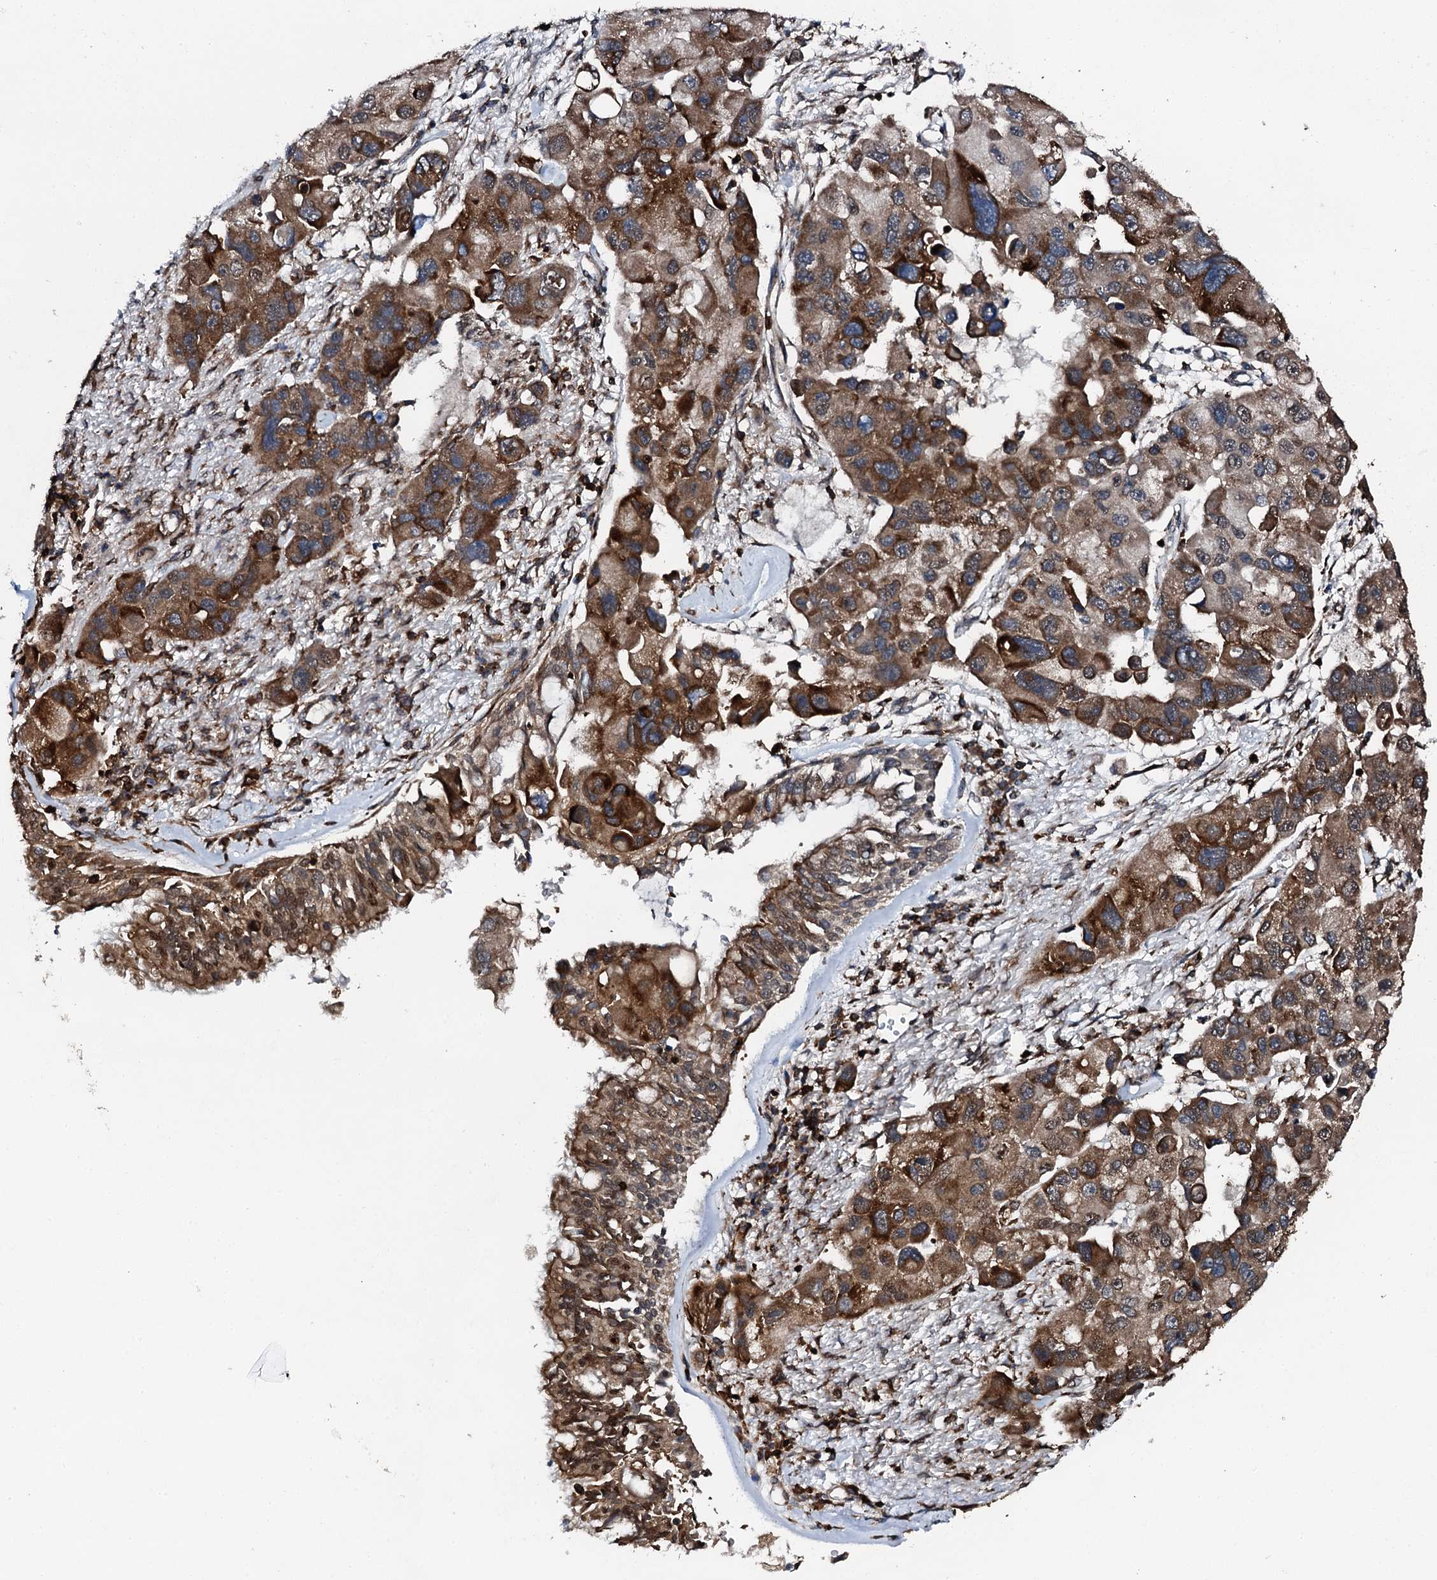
{"staining": {"intensity": "strong", "quantity": "25%-75%", "location": "cytoplasmic/membranous"}, "tissue": "lung cancer", "cell_type": "Tumor cells", "image_type": "cancer", "snomed": [{"axis": "morphology", "description": "Adenocarcinoma, NOS"}, {"axis": "topography", "description": "Lung"}], "caption": "Brown immunohistochemical staining in lung cancer (adenocarcinoma) exhibits strong cytoplasmic/membranous positivity in approximately 25%-75% of tumor cells.", "gene": "EDC4", "patient": {"sex": "female", "age": 54}}